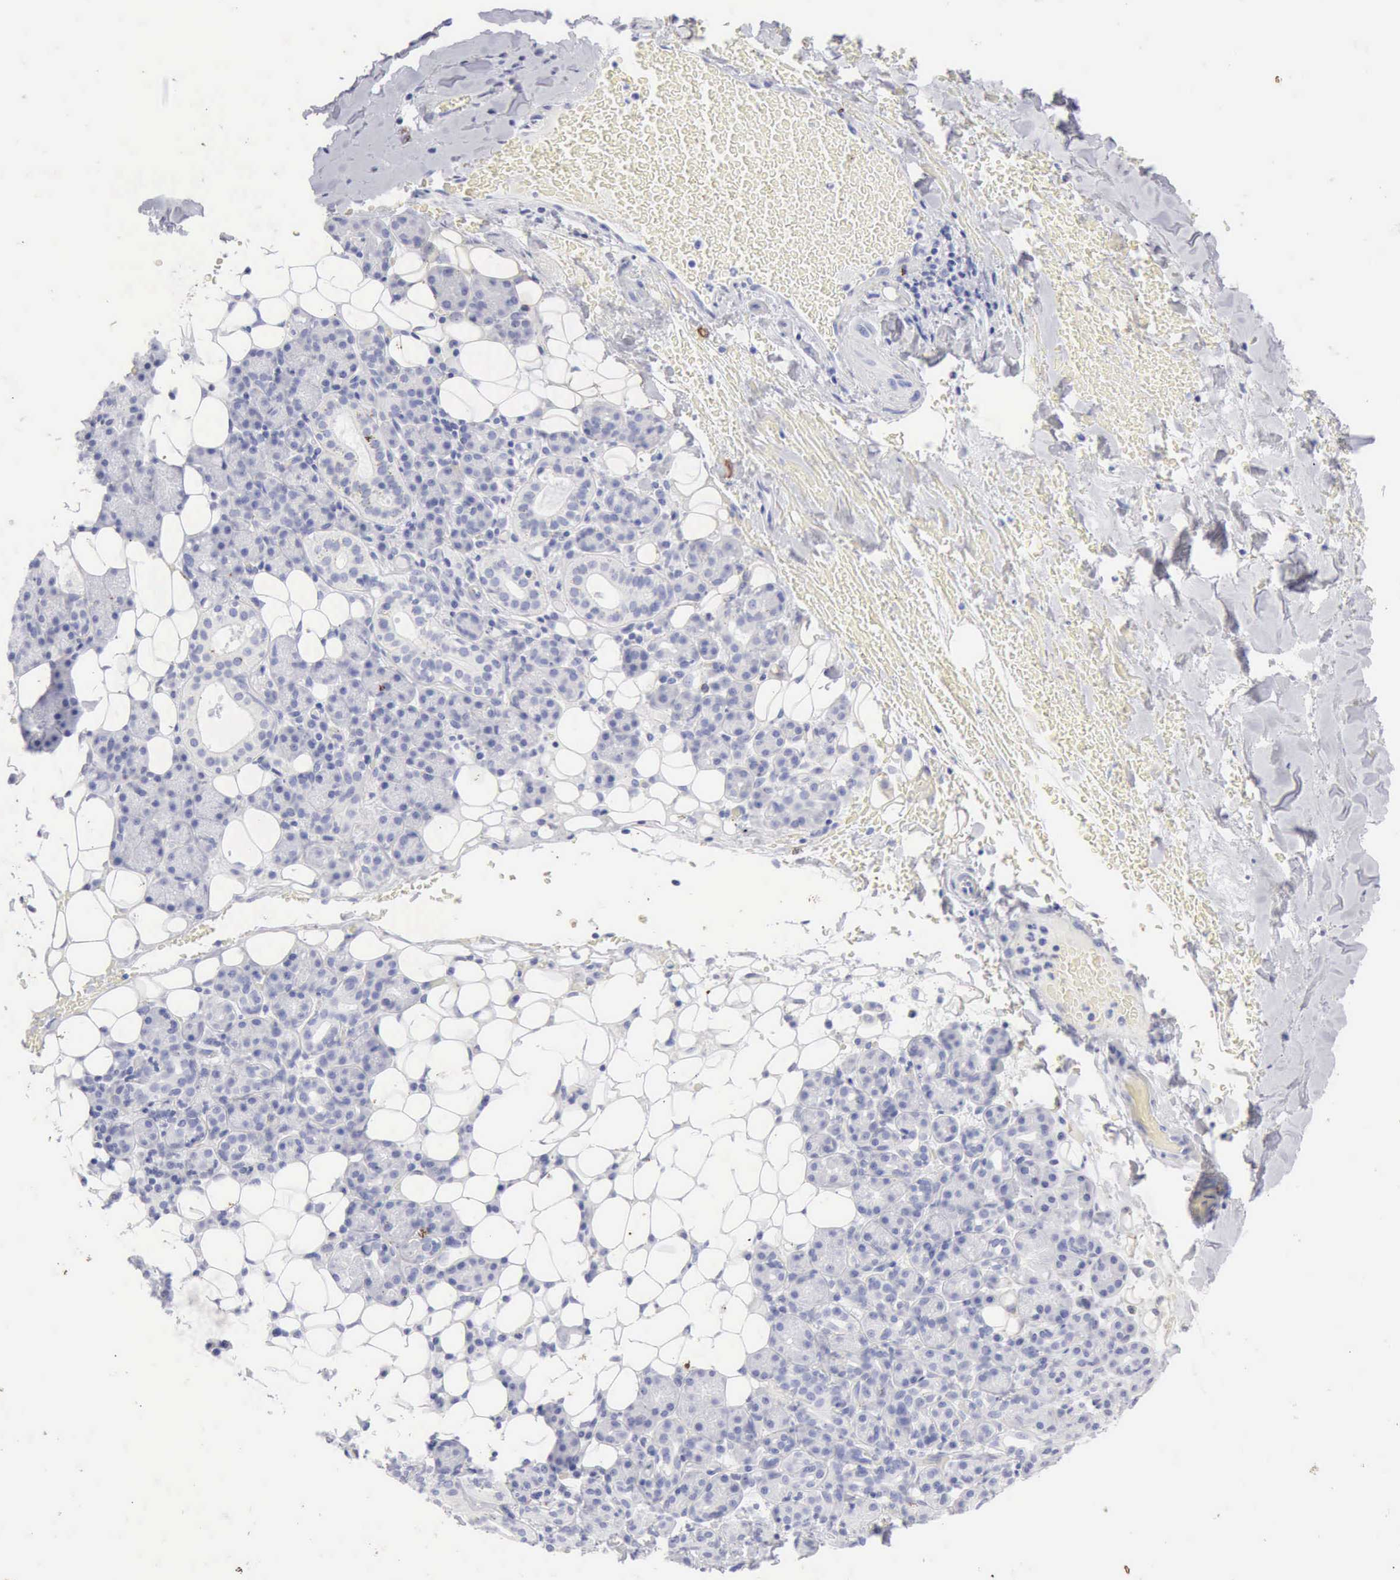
{"staining": {"intensity": "negative", "quantity": "none", "location": "none"}, "tissue": "skin cancer", "cell_type": "Tumor cells", "image_type": "cancer", "snomed": [{"axis": "morphology", "description": "Squamous cell carcinoma, NOS"}, {"axis": "topography", "description": "Skin"}], "caption": "DAB (3,3'-diaminobenzidine) immunohistochemical staining of skin cancer (squamous cell carcinoma) demonstrates no significant positivity in tumor cells.", "gene": "KRT10", "patient": {"sex": "male", "age": 84}}